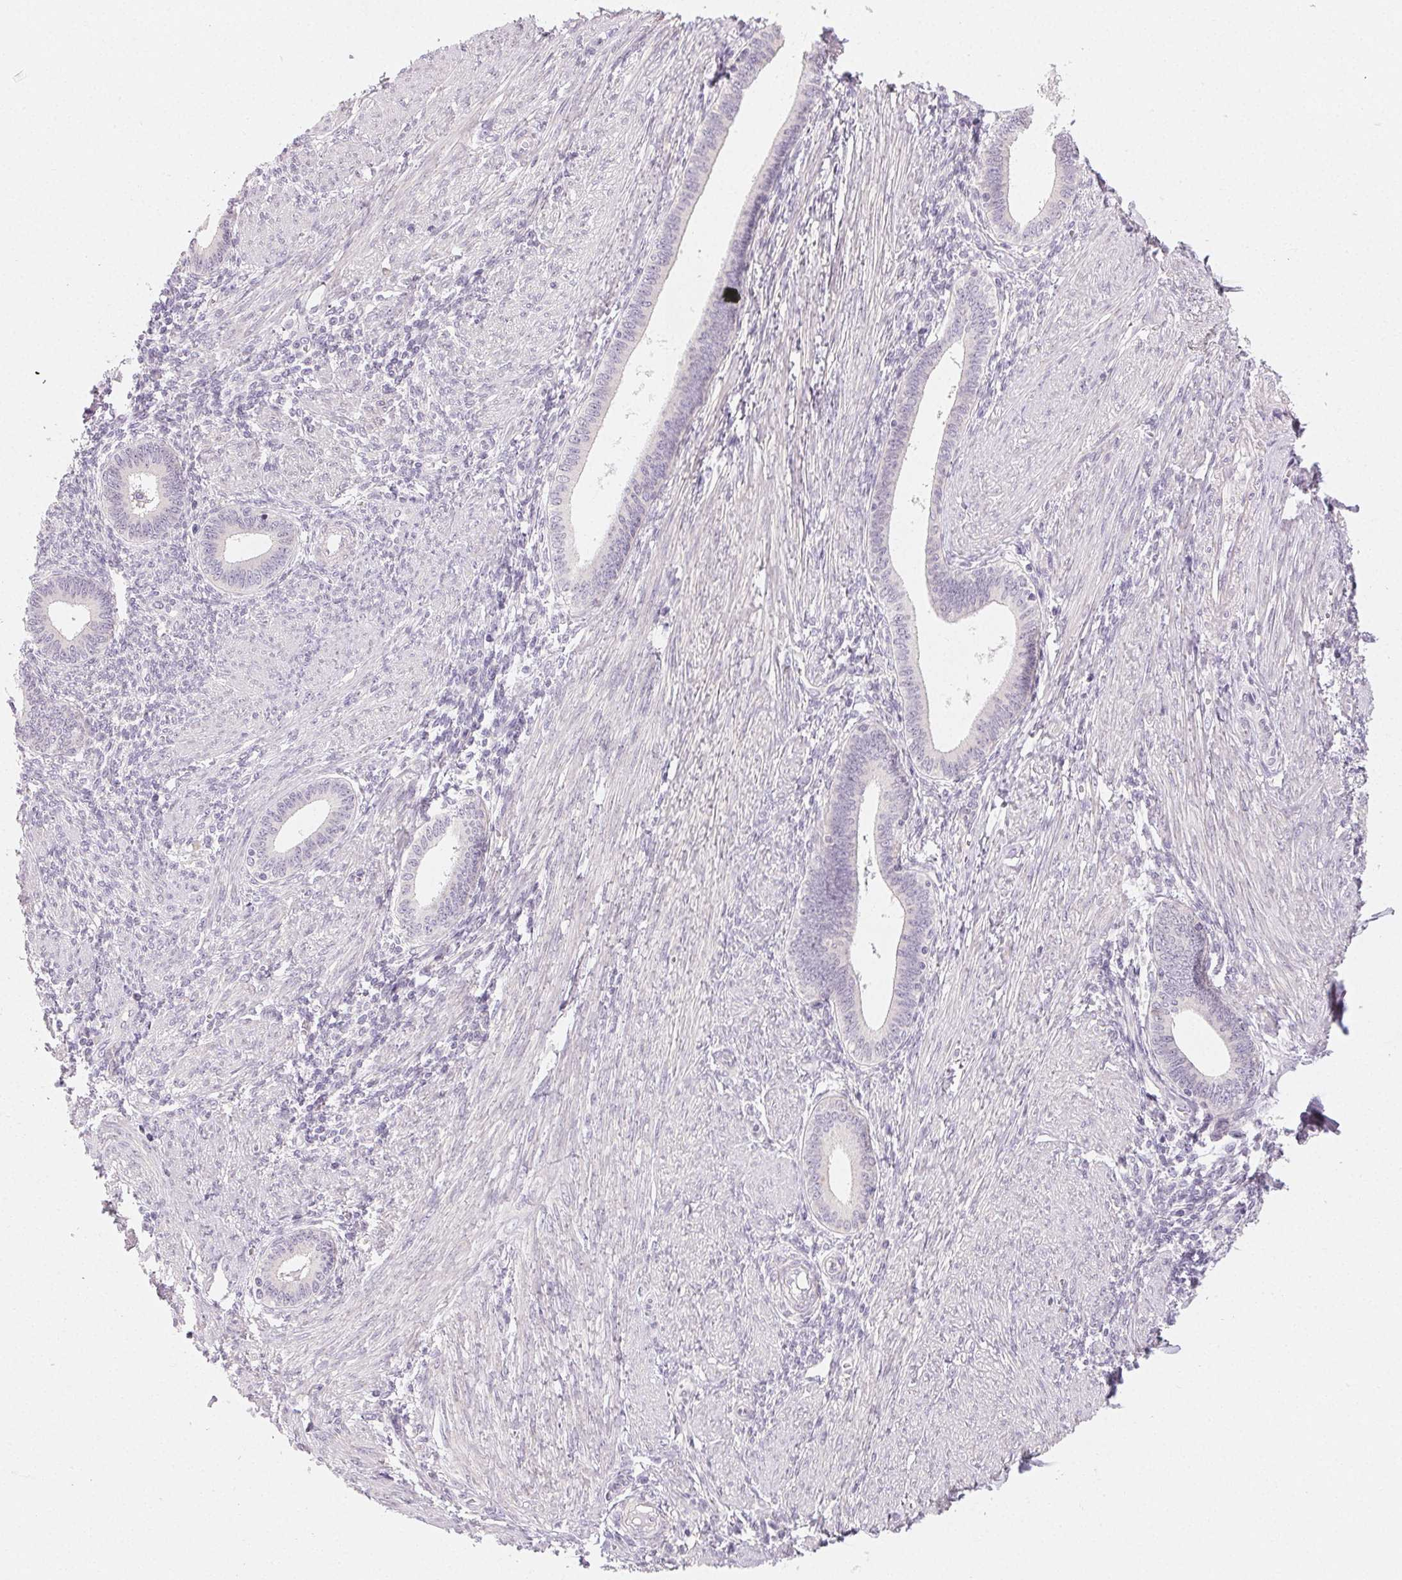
{"staining": {"intensity": "negative", "quantity": "none", "location": "none"}, "tissue": "endometrium", "cell_type": "Cells in endometrial stroma", "image_type": "normal", "snomed": [{"axis": "morphology", "description": "Normal tissue, NOS"}, {"axis": "topography", "description": "Endometrium"}], "caption": "The micrograph displays no staining of cells in endometrial stroma in normal endometrium.", "gene": "MYBL1", "patient": {"sex": "female", "age": 42}}